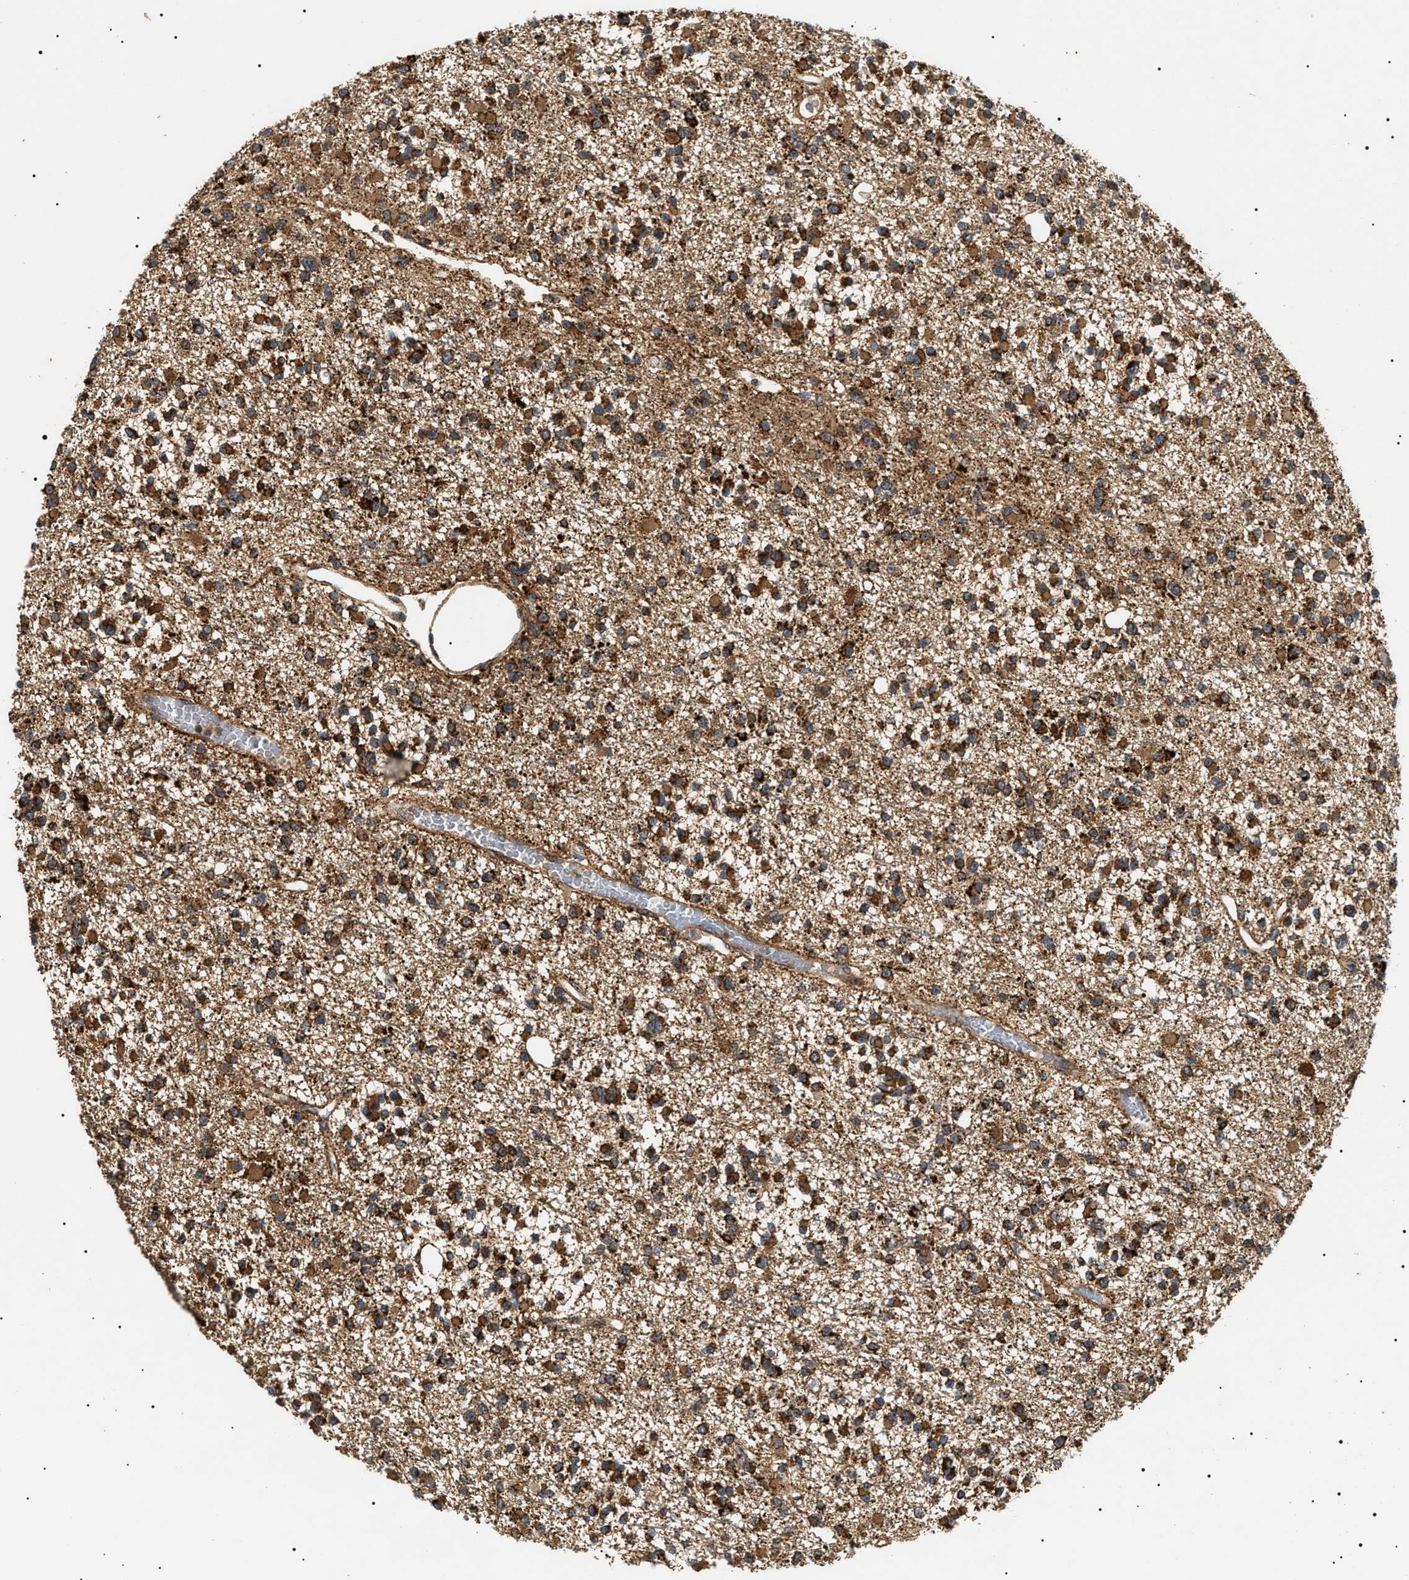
{"staining": {"intensity": "strong", "quantity": ">75%", "location": "cytoplasmic/membranous"}, "tissue": "glioma", "cell_type": "Tumor cells", "image_type": "cancer", "snomed": [{"axis": "morphology", "description": "Glioma, malignant, Low grade"}, {"axis": "topography", "description": "Brain"}], "caption": "High-magnification brightfield microscopy of glioma stained with DAB (brown) and counterstained with hematoxylin (blue). tumor cells exhibit strong cytoplasmic/membranous expression is present in about>75% of cells.", "gene": "ZBTB26", "patient": {"sex": "female", "age": 22}}